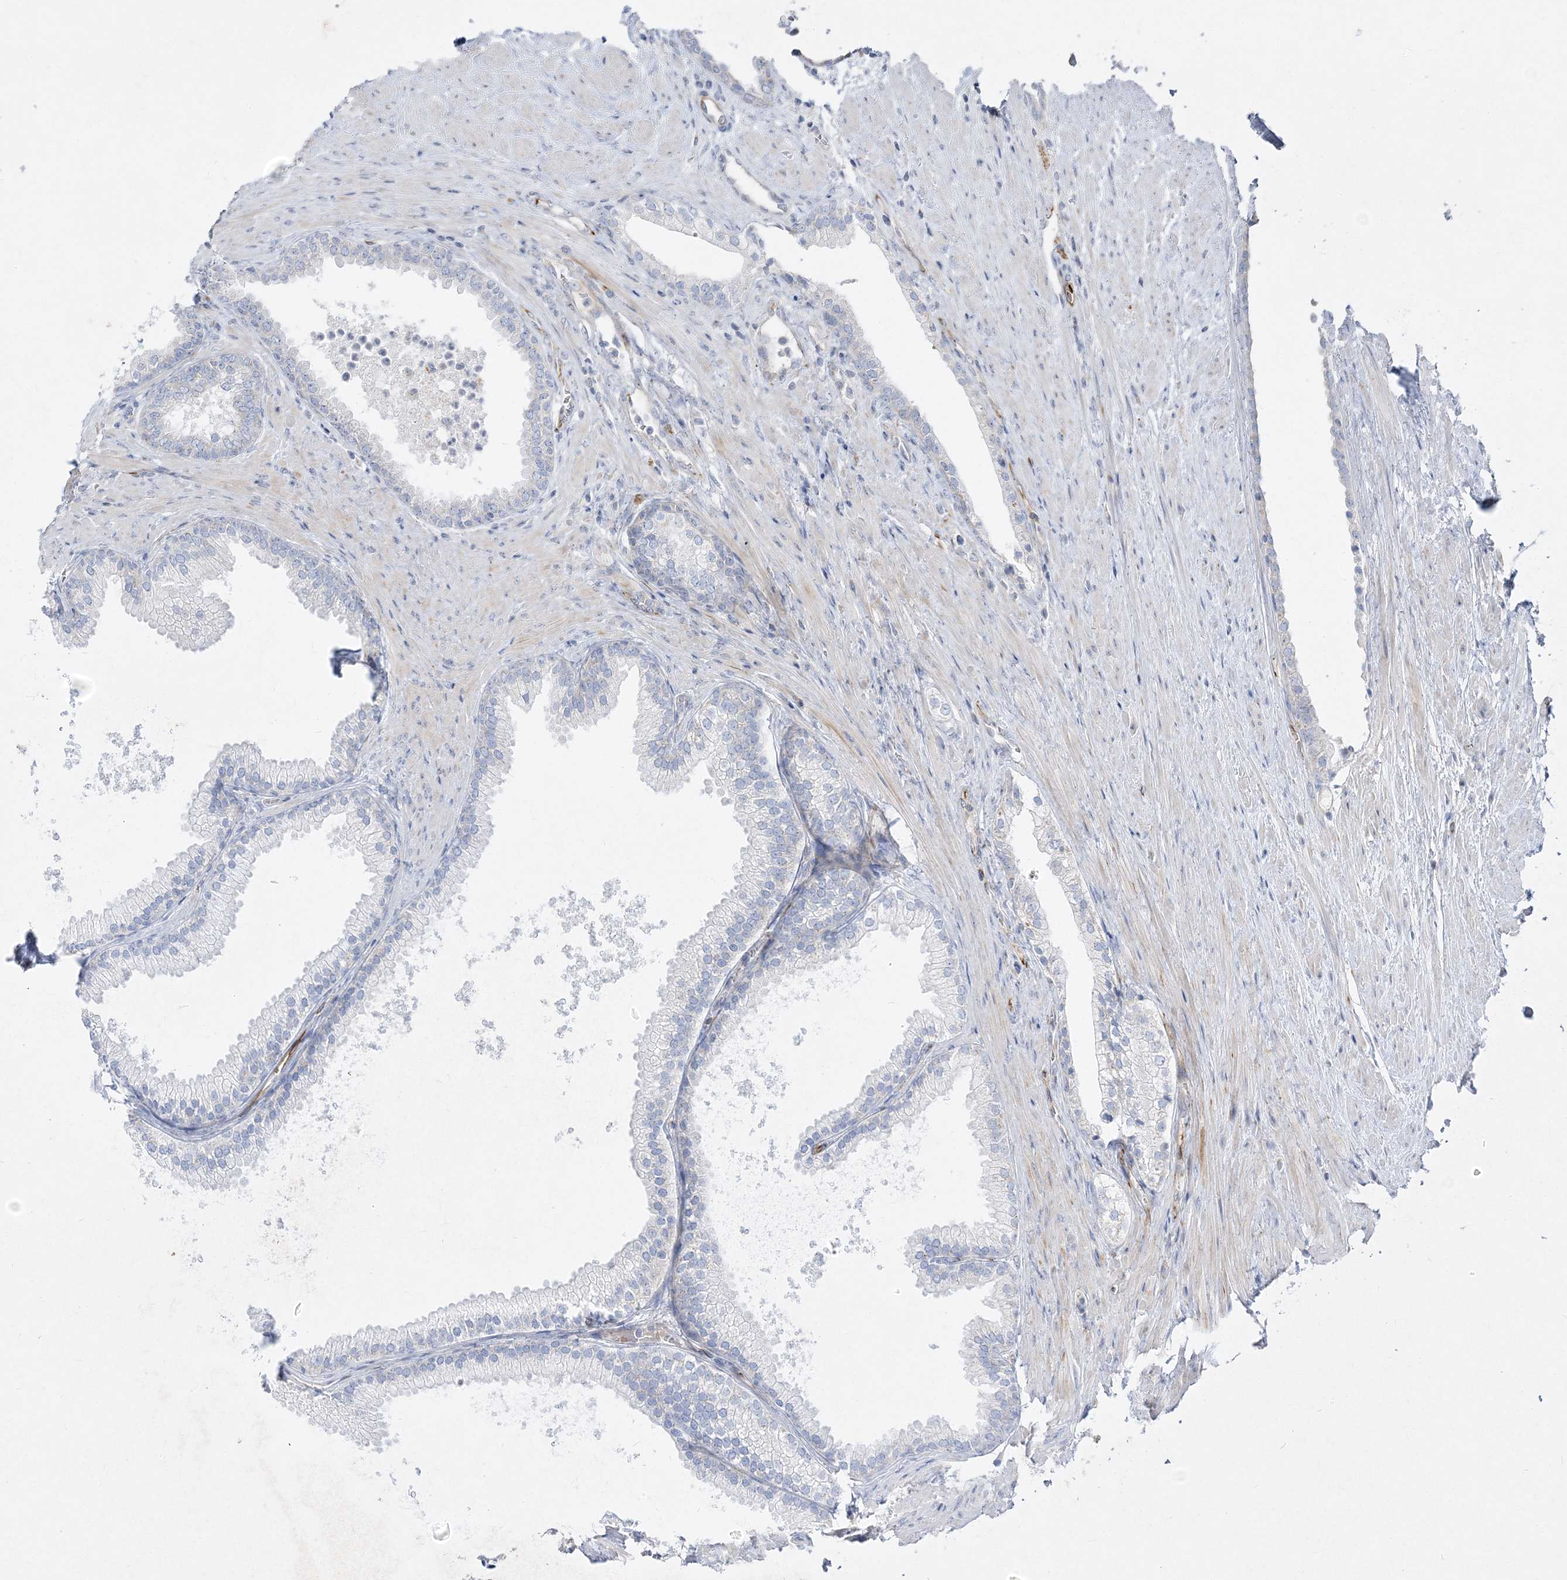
{"staining": {"intensity": "negative", "quantity": "none", "location": "none"}, "tissue": "prostate", "cell_type": "Glandular cells", "image_type": "normal", "snomed": [{"axis": "morphology", "description": "Normal tissue, NOS"}, {"axis": "topography", "description": "Prostate"}], "caption": "A photomicrograph of prostate stained for a protein shows no brown staining in glandular cells. (Brightfield microscopy of DAB (3,3'-diaminobenzidine) immunohistochemistry (IHC) at high magnification).", "gene": "GPAT2", "patient": {"sex": "male", "age": 76}}